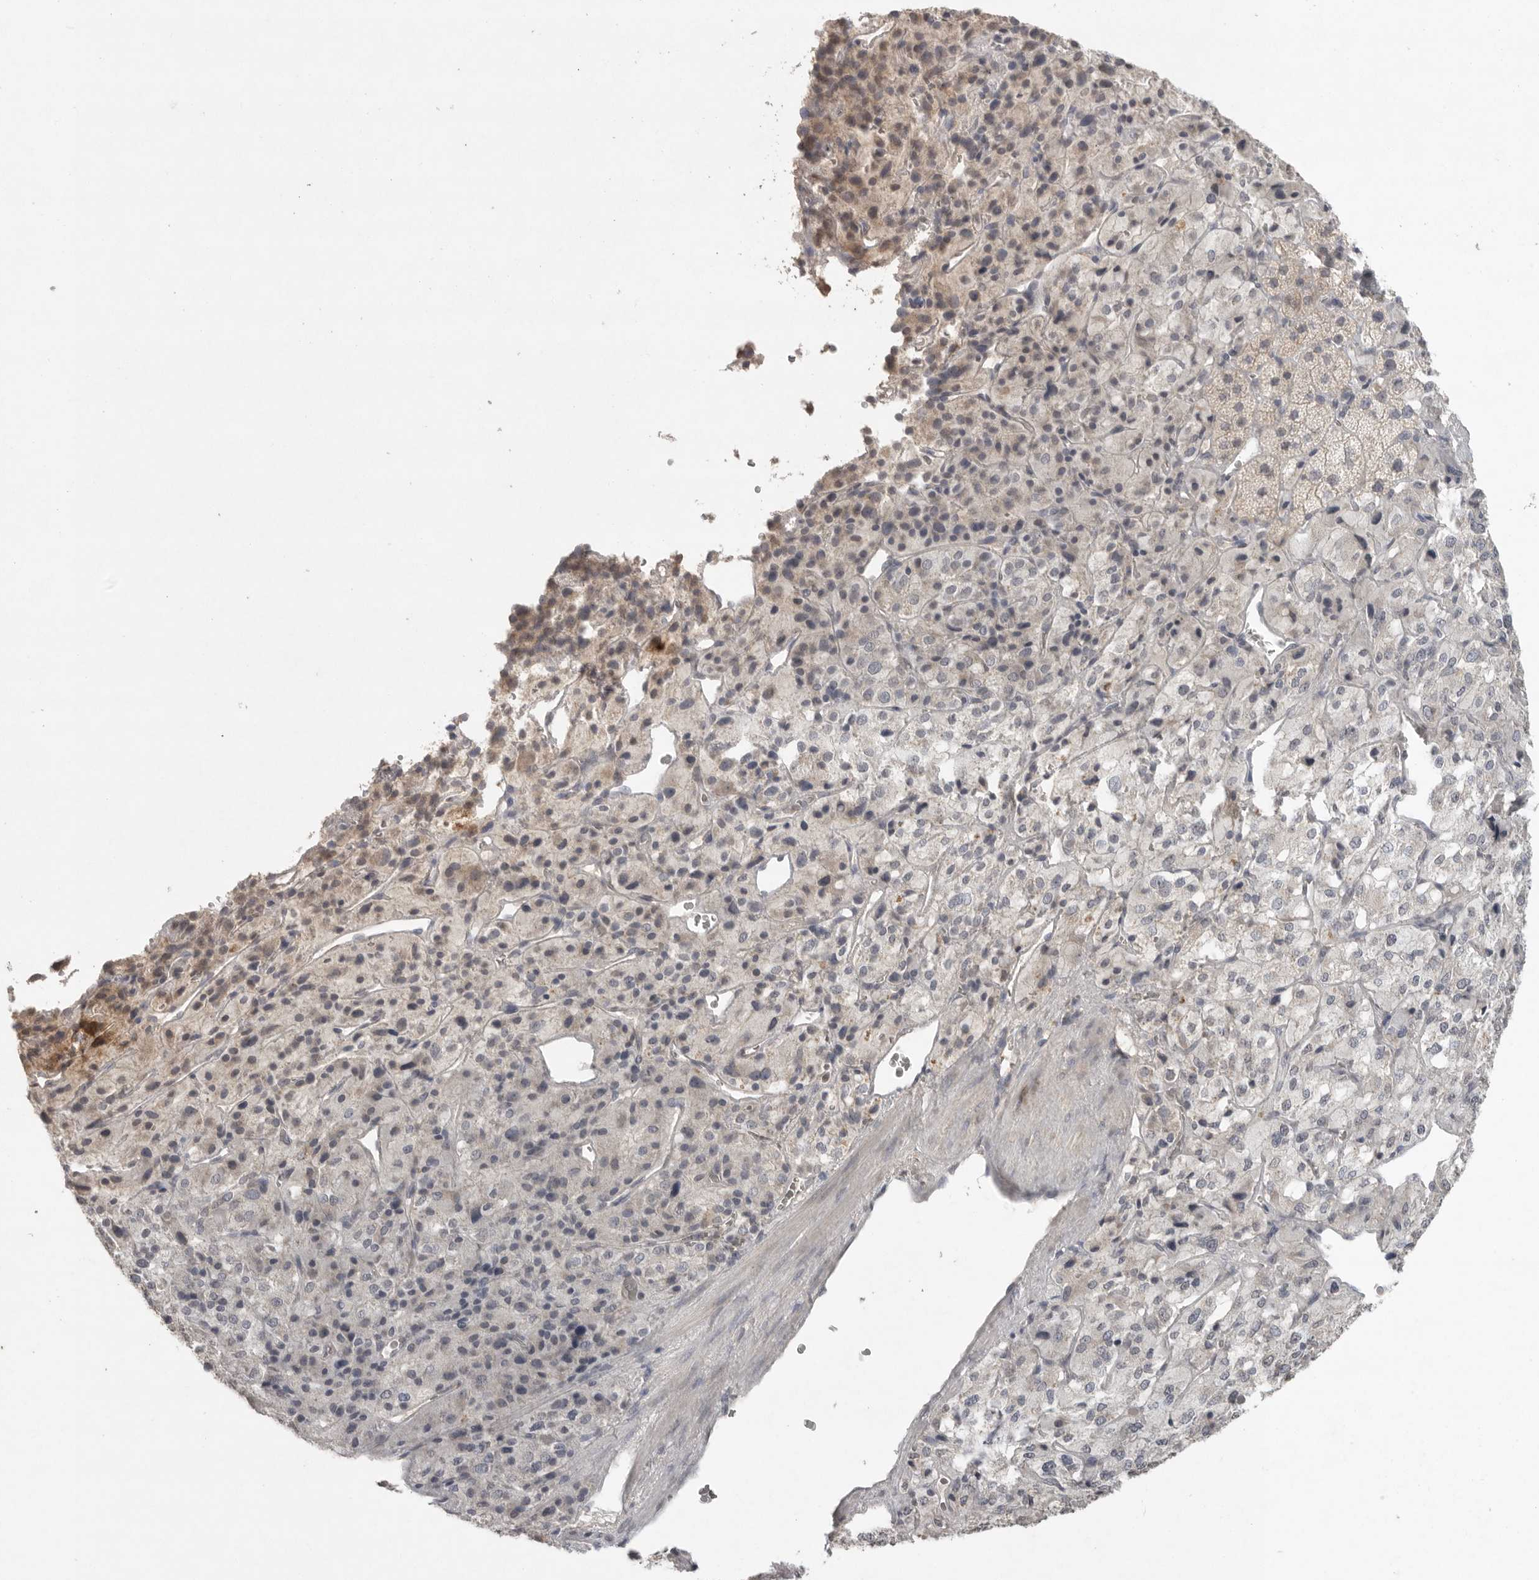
{"staining": {"intensity": "moderate", "quantity": "<25%", "location": "cytoplasmic/membranous"}, "tissue": "adrenal gland", "cell_type": "Glandular cells", "image_type": "normal", "snomed": [{"axis": "morphology", "description": "Normal tissue, NOS"}, {"axis": "topography", "description": "Adrenal gland"}], "caption": "Adrenal gland stained for a protein shows moderate cytoplasmic/membranous positivity in glandular cells.", "gene": "KLK5", "patient": {"sex": "female", "age": 44}}